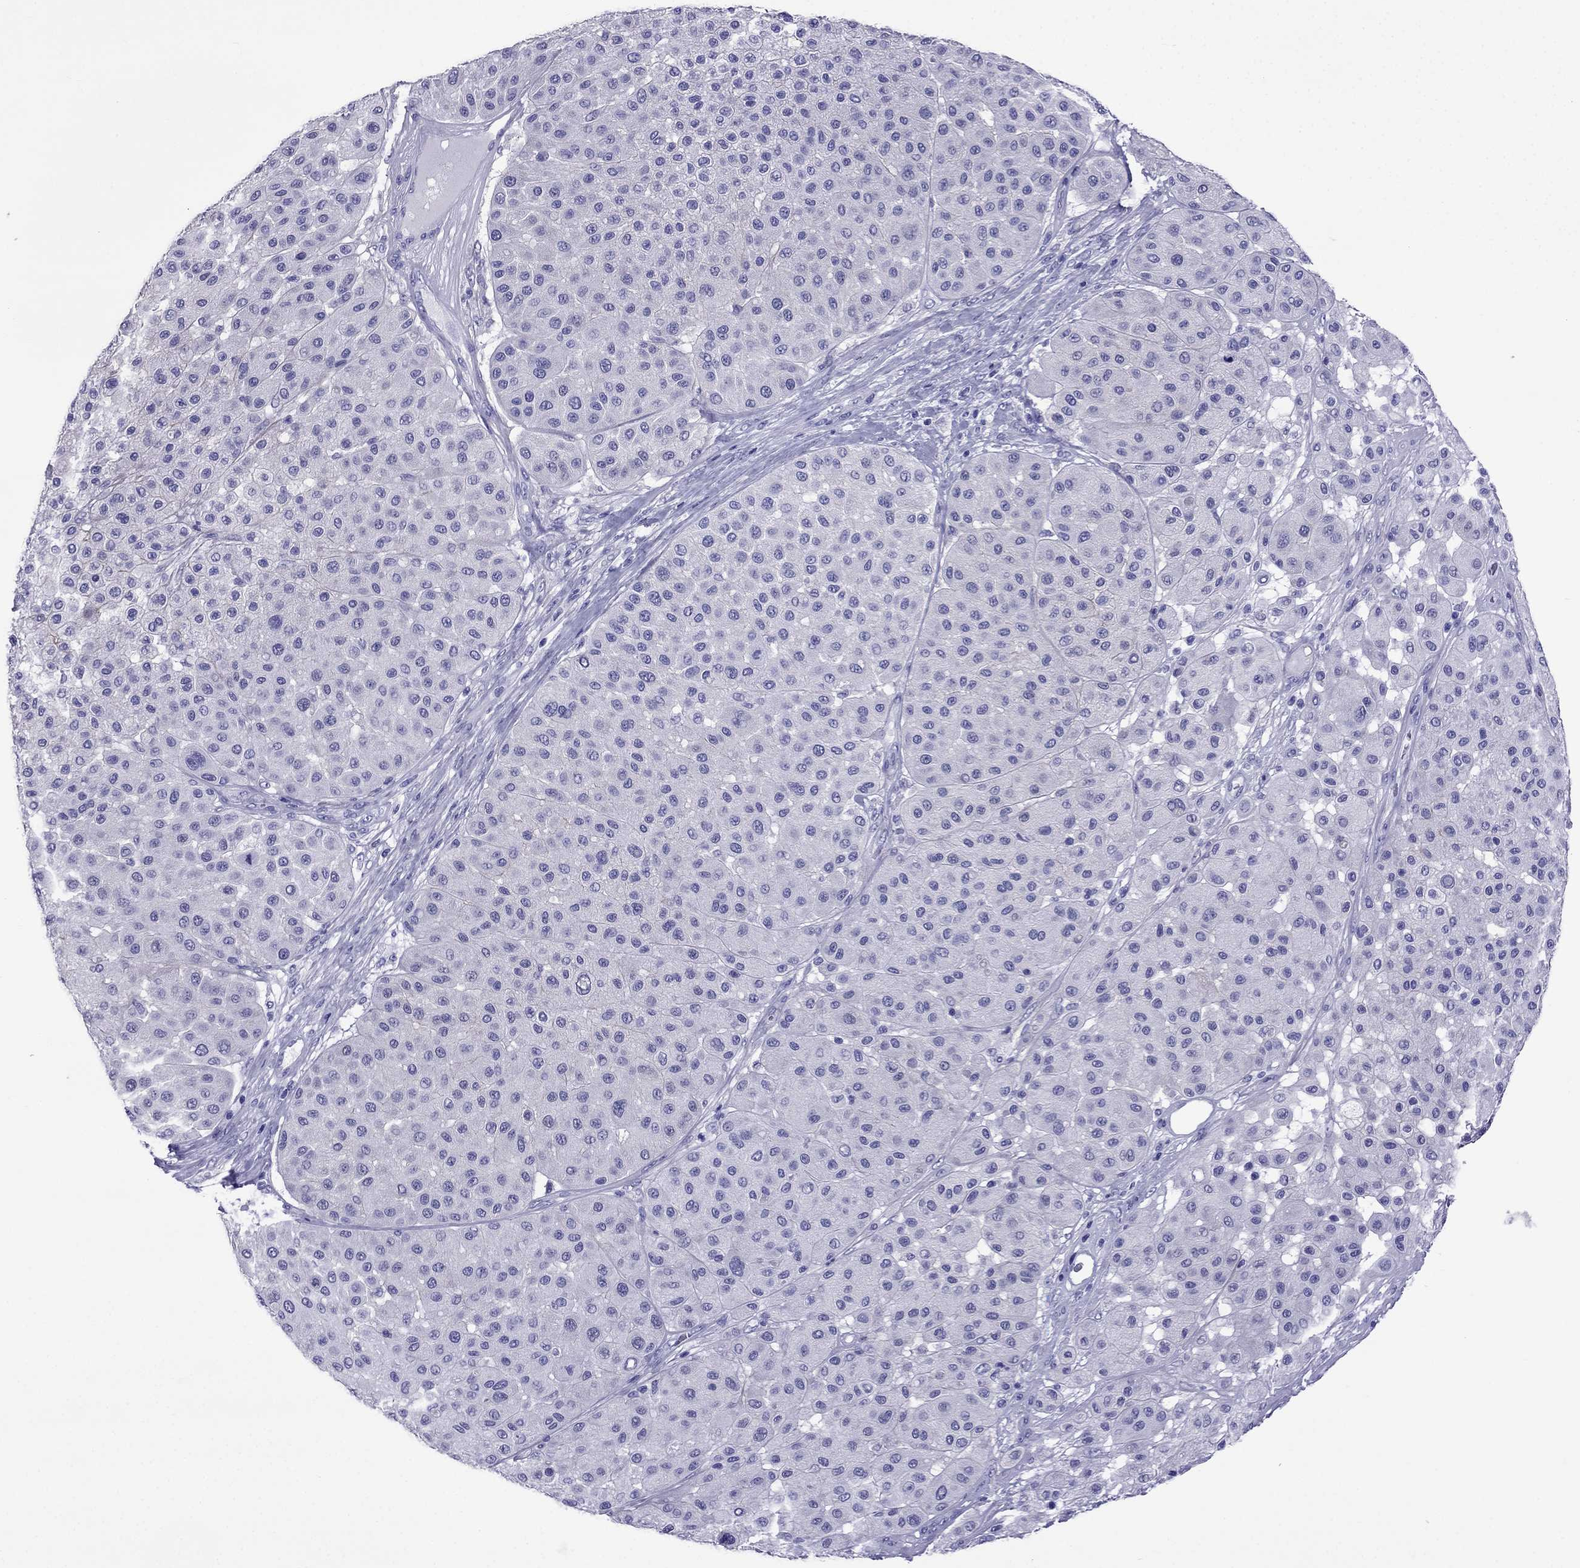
{"staining": {"intensity": "negative", "quantity": "none", "location": "none"}, "tissue": "melanoma", "cell_type": "Tumor cells", "image_type": "cancer", "snomed": [{"axis": "morphology", "description": "Malignant melanoma, Metastatic site"}, {"axis": "topography", "description": "Smooth muscle"}], "caption": "Image shows no protein staining in tumor cells of melanoma tissue.", "gene": "ARR3", "patient": {"sex": "male", "age": 41}}